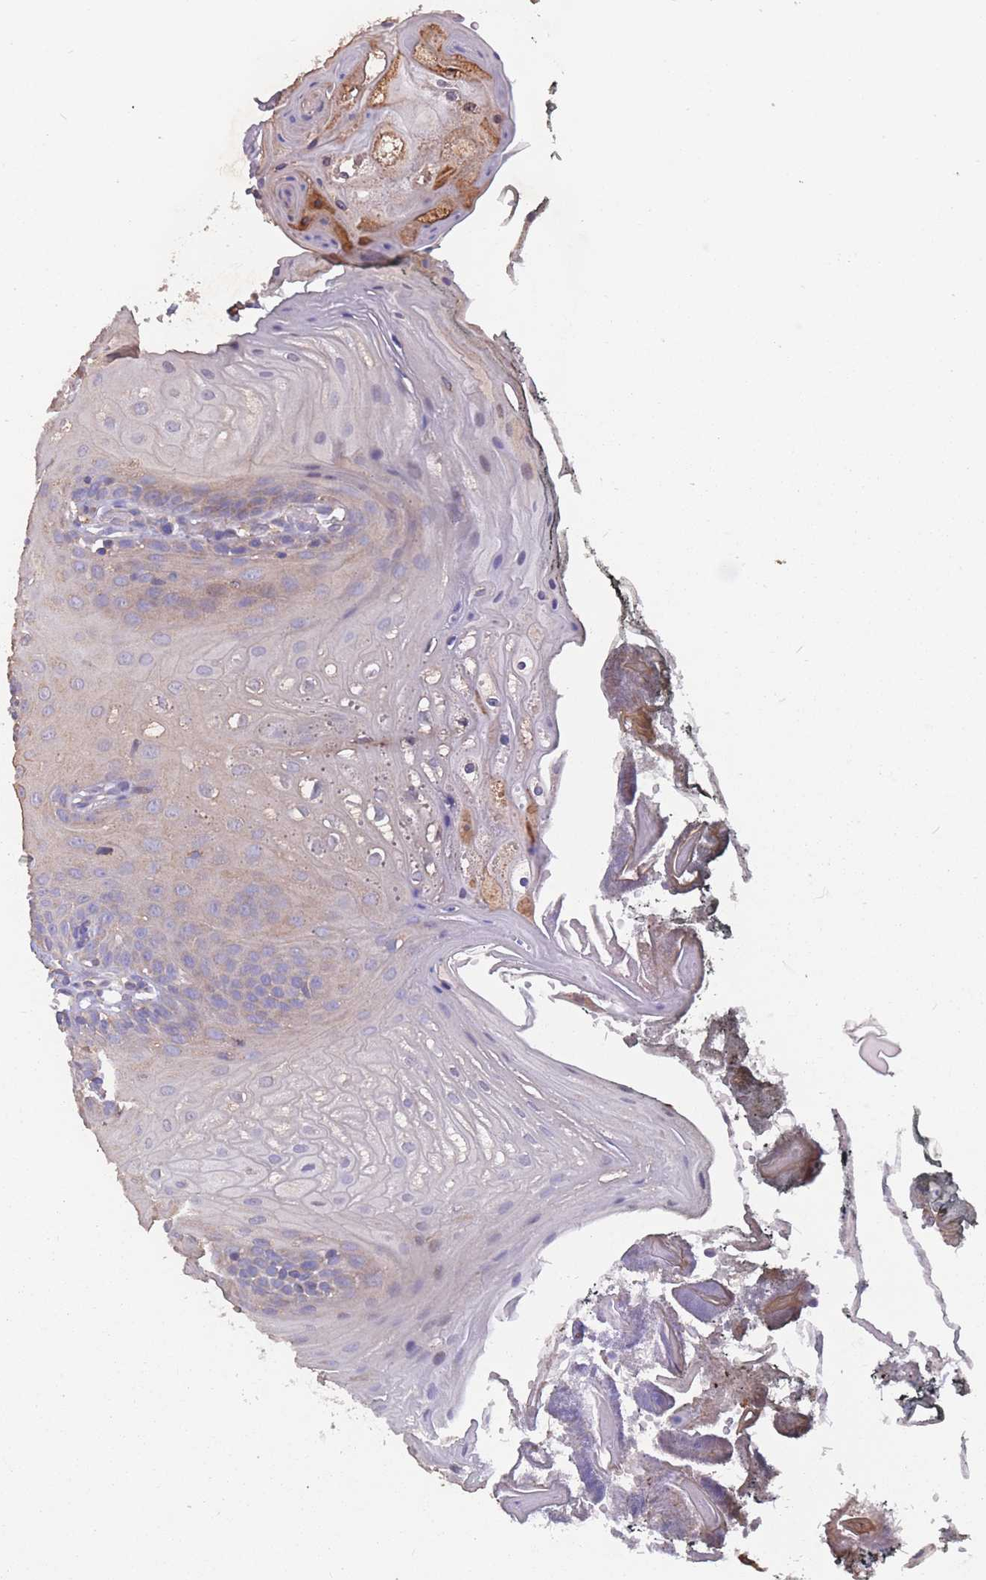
{"staining": {"intensity": "moderate", "quantity": "<25%", "location": "cytoplasmic/membranous"}, "tissue": "oral mucosa", "cell_type": "Squamous epithelial cells", "image_type": "normal", "snomed": [{"axis": "morphology", "description": "Normal tissue, NOS"}, {"axis": "morphology", "description": "Squamous cell carcinoma, NOS"}, {"axis": "topography", "description": "Oral tissue"}, {"axis": "topography", "description": "Head-Neck"}], "caption": "An image of oral mucosa stained for a protein demonstrates moderate cytoplasmic/membranous brown staining in squamous epithelial cells.", "gene": "TOMM40L", "patient": {"sex": "female", "age": 81}}